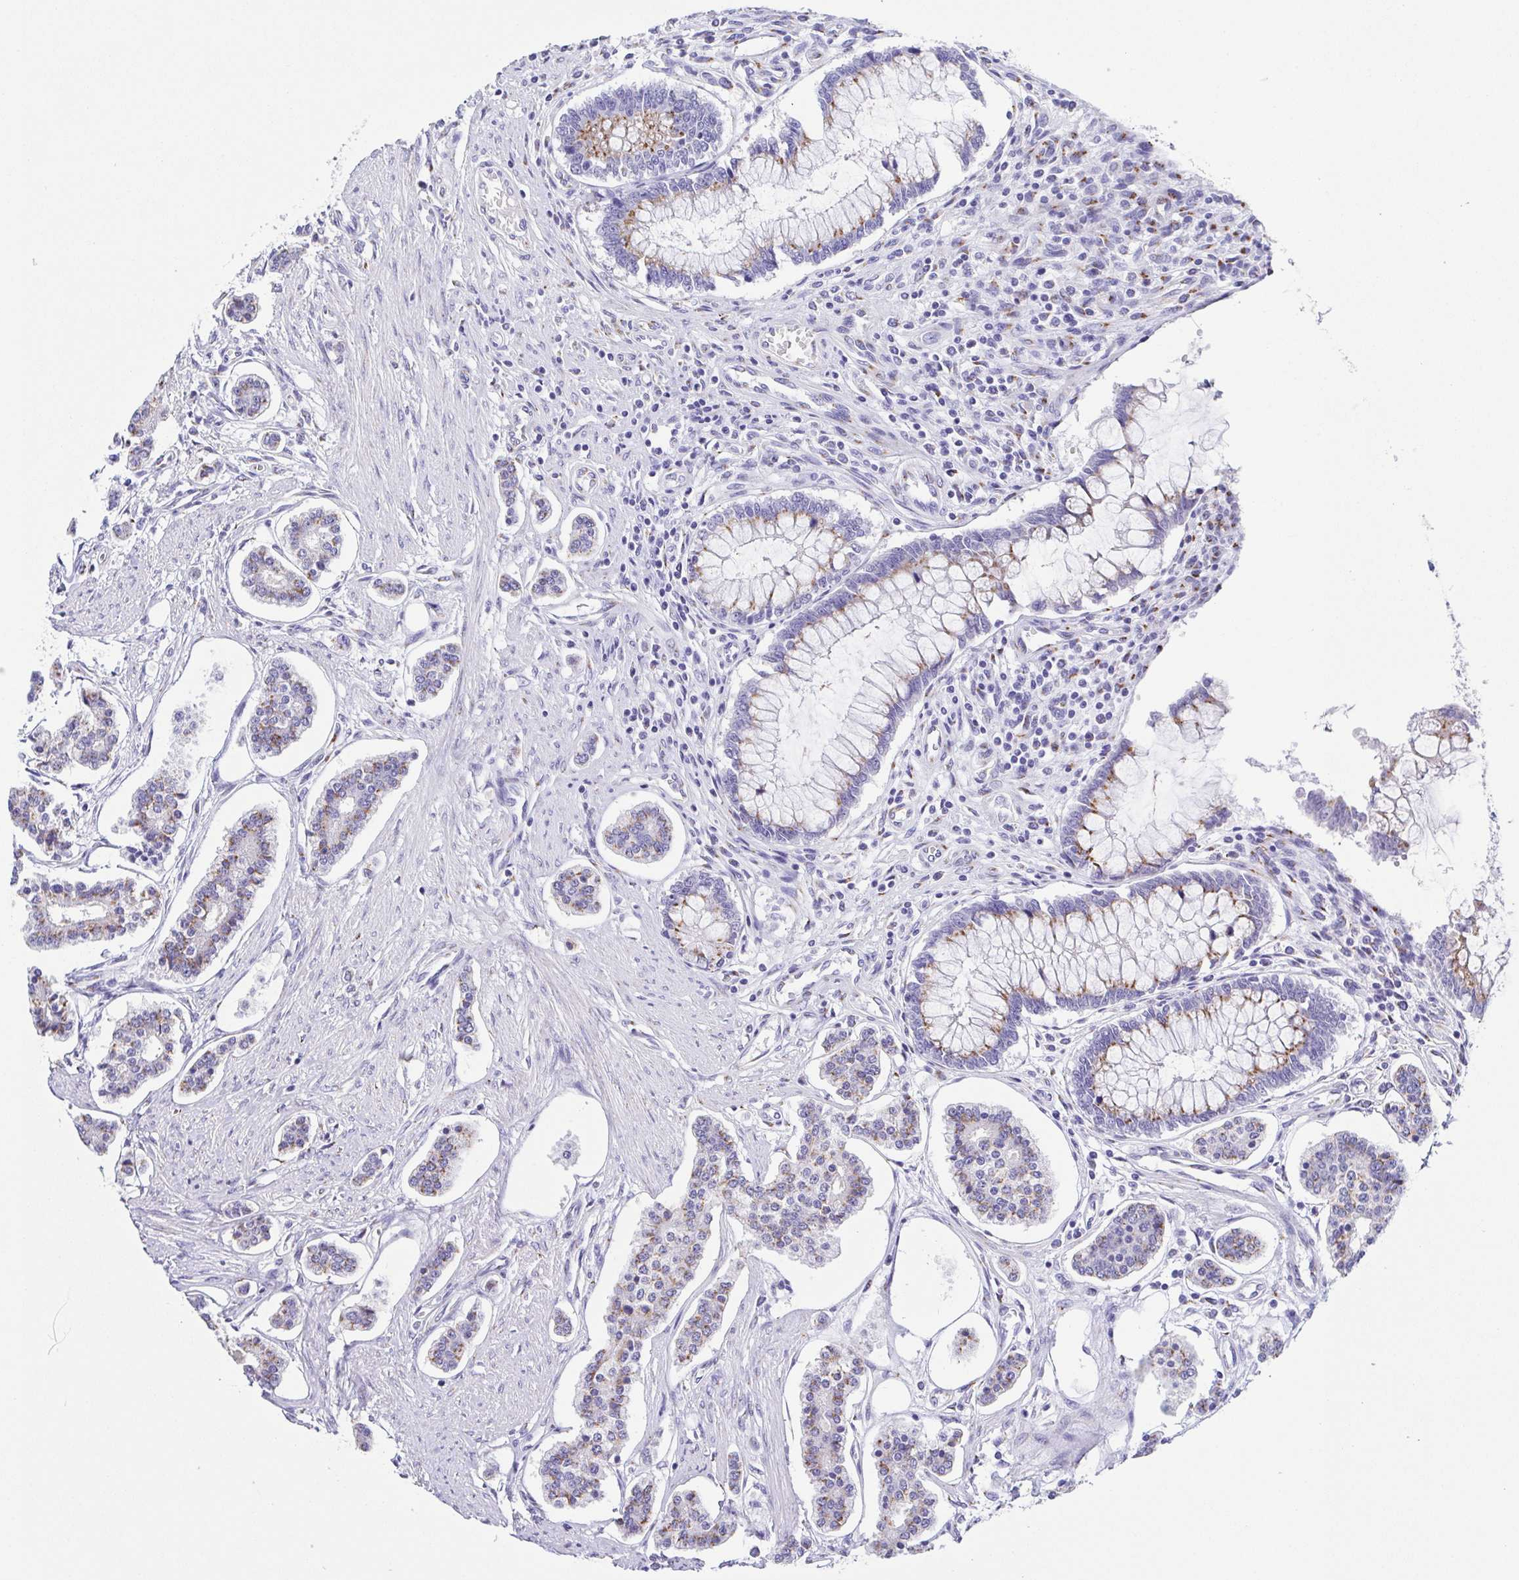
{"staining": {"intensity": "weak", "quantity": "25%-75%", "location": "cytoplasmic/membranous"}, "tissue": "carcinoid", "cell_type": "Tumor cells", "image_type": "cancer", "snomed": [{"axis": "morphology", "description": "Carcinoid, malignant, NOS"}, {"axis": "topography", "description": "Small intestine"}], "caption": "Malignant carcinoid stained with IHC reveals weak cytoplasmic/membranous positivity in approximately 25%-75% of tumor cells.", "gene": "SULT1B1", "patient": {"sex": "female", "age": 65}}